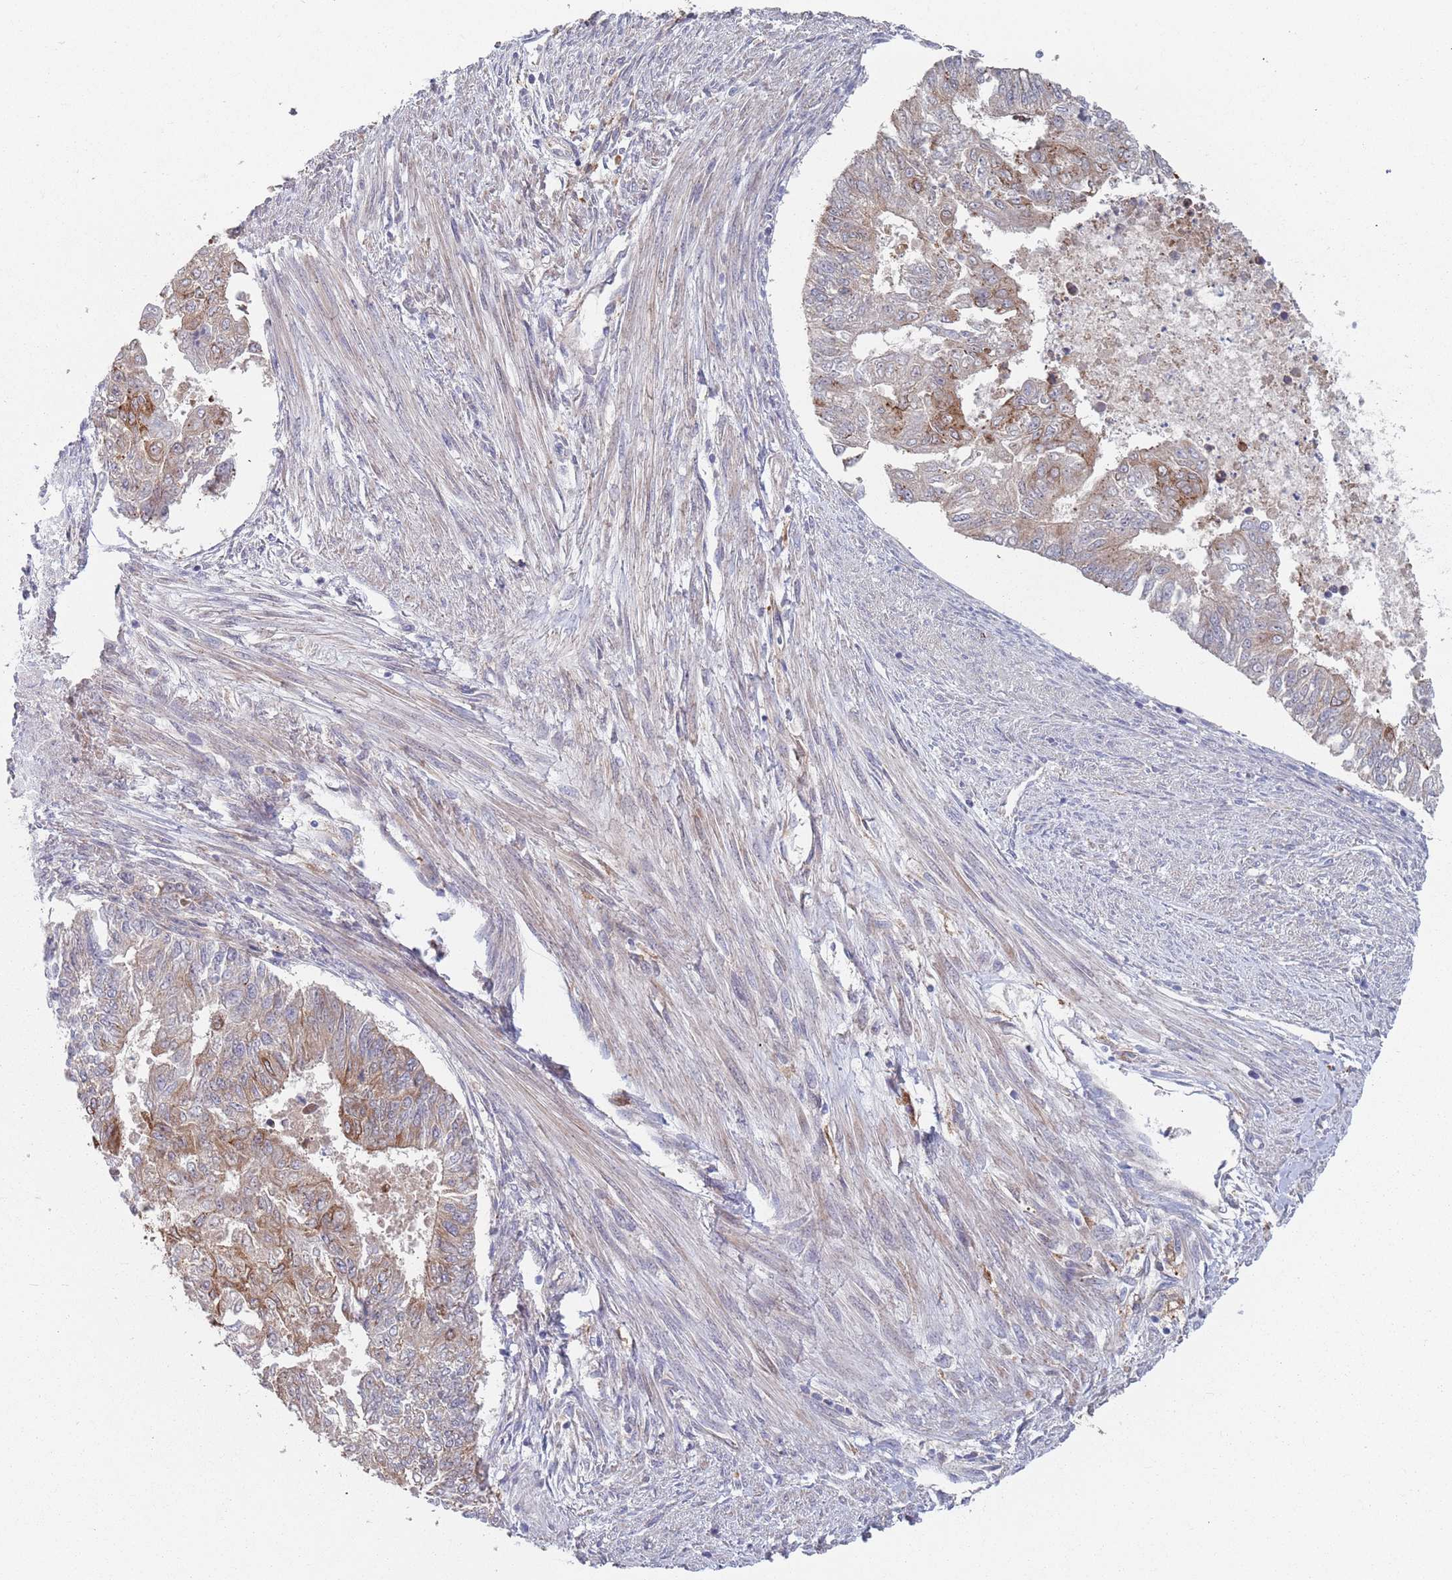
{"staining": {"intensity": "moderate", "quantity": "25%-75%", "location": "cytoplasmic/membranous"}, "tissue": "endometrial cancer", "cell_type": "Tumor cells", "image_type": "cancer", "snomed": [{"axis": "morphology", "description": "Adenocarcinoma, NOS"}, {"axis": "topography", "description": "Endometrium"}], "caption": "Tumor cells exhibit medium levels of moderate cytoplasmic/membranous staining in about 25%-75% of cells in human endometrial cancer (adenocarcinoma).", "gene": "ZNF140", "patient": {"sex": "female", "age": 32}}